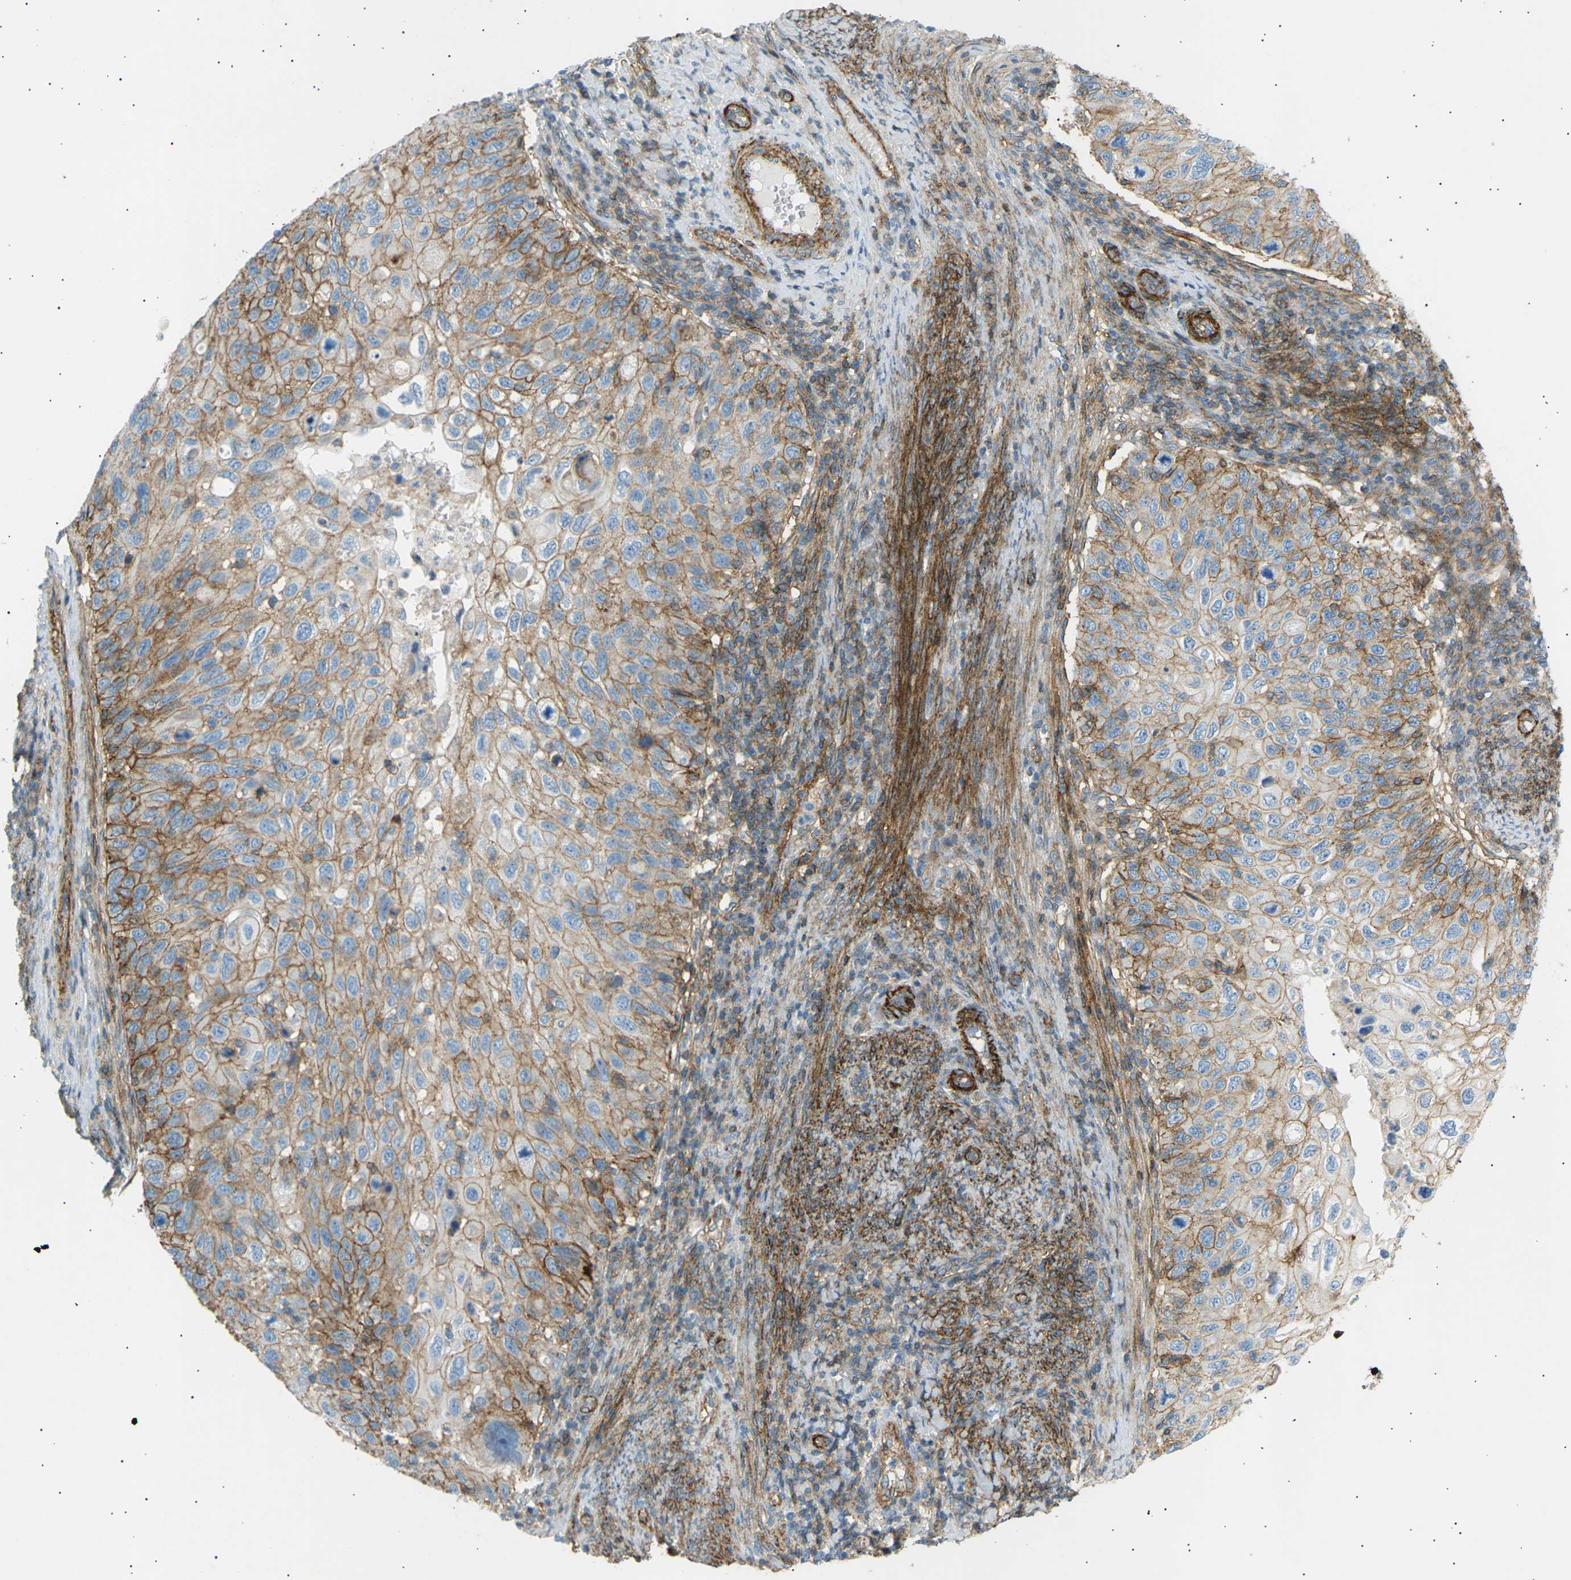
{"staining": {"intensity": "moderate", "quantity": ">75%", "location": "cytoplasmic/membranous"}, "tissue": "cervical cancer", "cell_type": "Tumor cells", "image_type": "cancer", "snomed": [{"axis": "morphology", "description": "Squamous cell carcinoma, NOS"}, {"axis": "topography", "description": "Cervix"}], "caption": "Immunohistochemistry (IHC) (DAB) staining of cervical cancer exhibits moderate cytoplasmic/membranous protein expression in approximately >75% of tumor cells. The staining was performed using DAB (3,3'-diaminobenzidine) to visualize the protein expression in brown, while the nuclei were stained in blue with hematoxylin (Magnification: 20x).", "gene": "ATP2B4", "patient": {"sex": "female", "age": 70}}